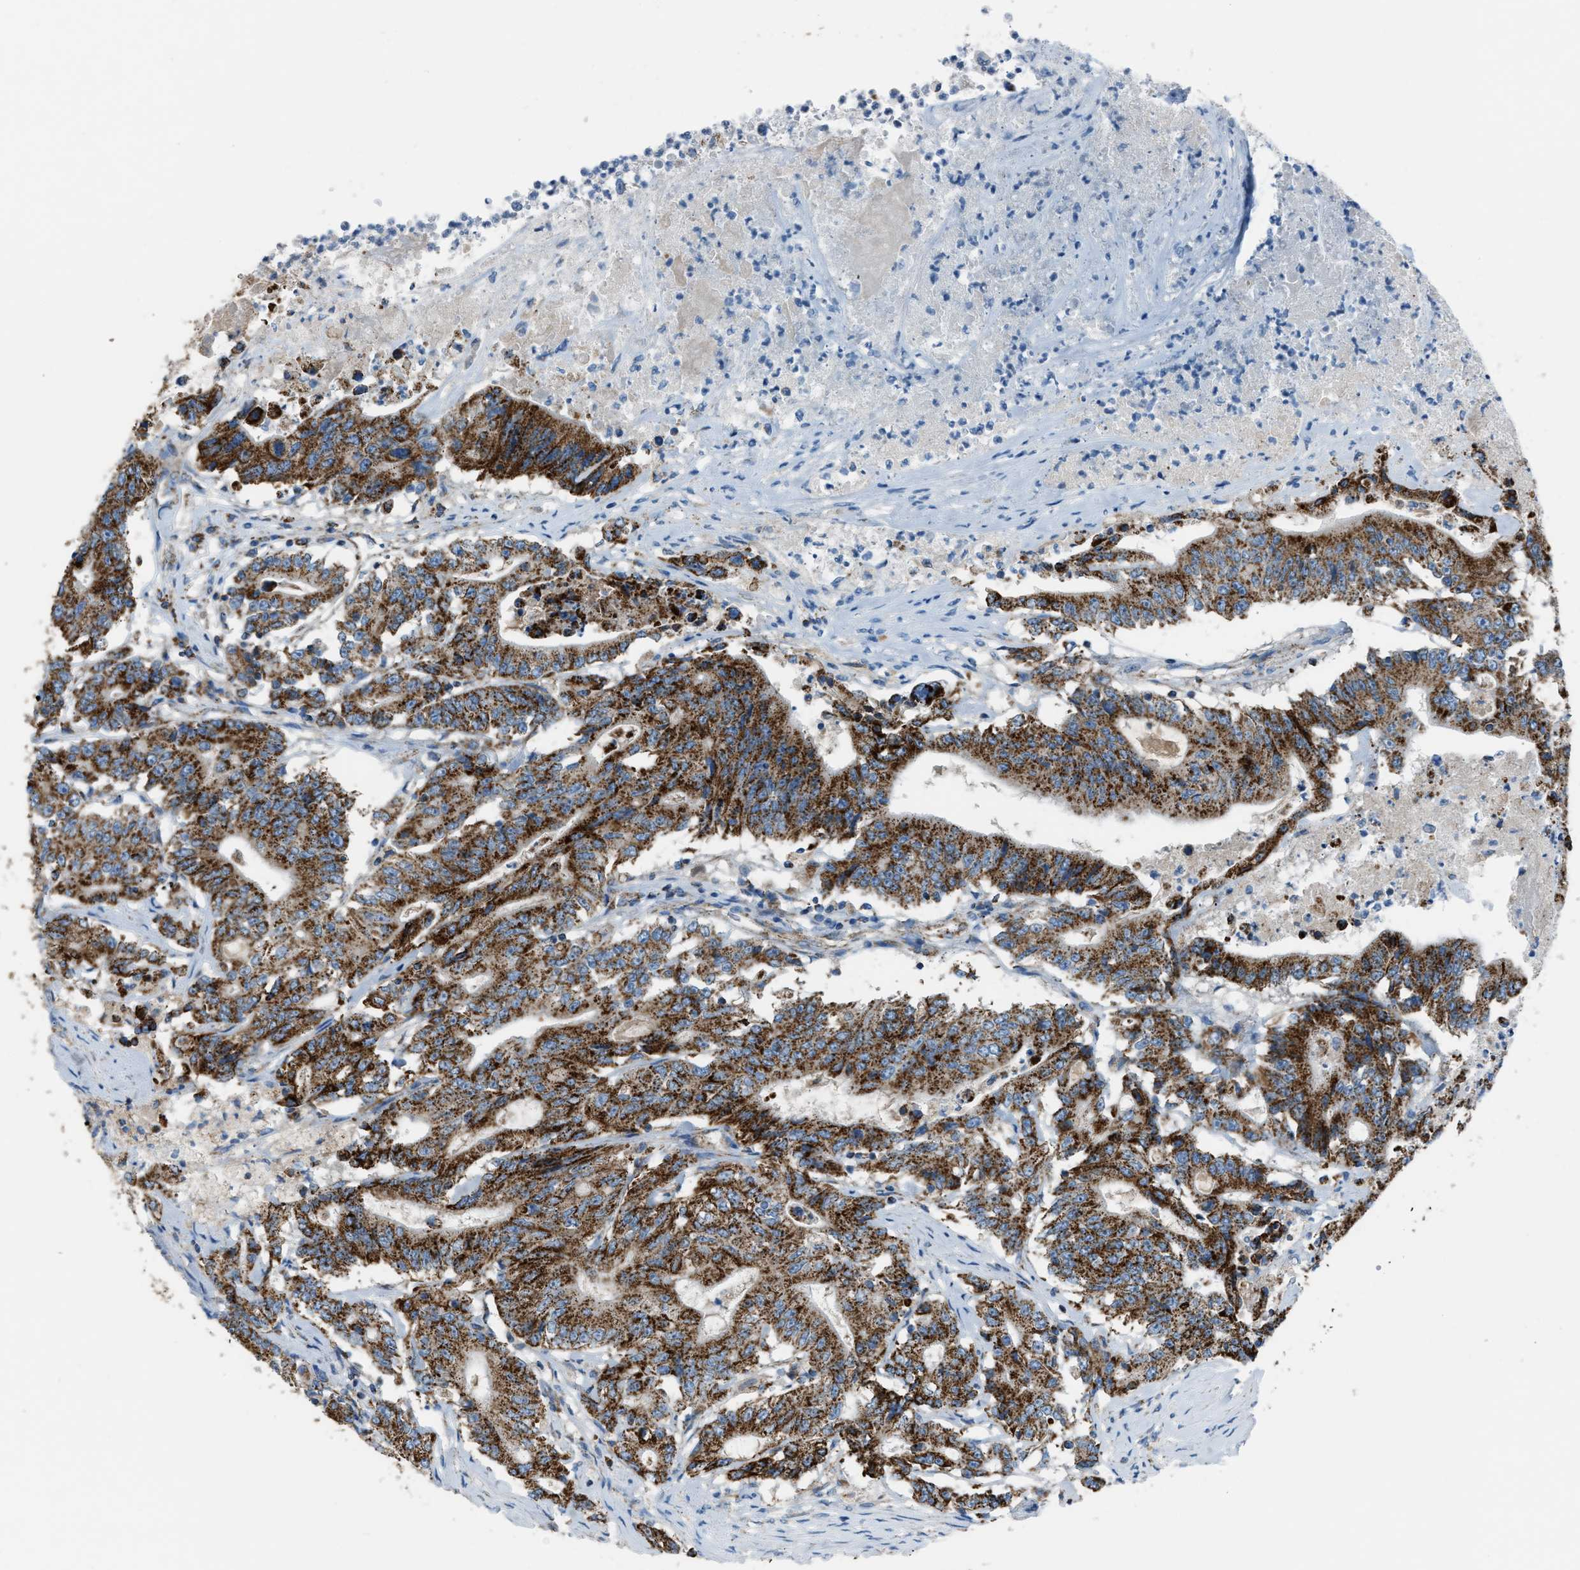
{"staining": {"intensity": "strong", "quantity": ">75%", "location": "cytoplasmic/membranous"}, "tissue": "colorectal cancer", "cell_type": "Tumor cells", "image_type": "cancer", "snomed": [{"axis": "morphology", "description": "Adenocarcinoma, NOS"}, {"axis": "topography", "description": "Colon"}], "caption": "Colorectal cancer (adenocarcinoma) was stained to show a protein in brown. There is high levels of strong cytoplasmic/membranous staining in about >75% of tumor cells. (brown staining indicates protein expression, while blue staining denotes nuclei).", "gene": "MDH2", "patient": {"sex": "female", "age": 77}}